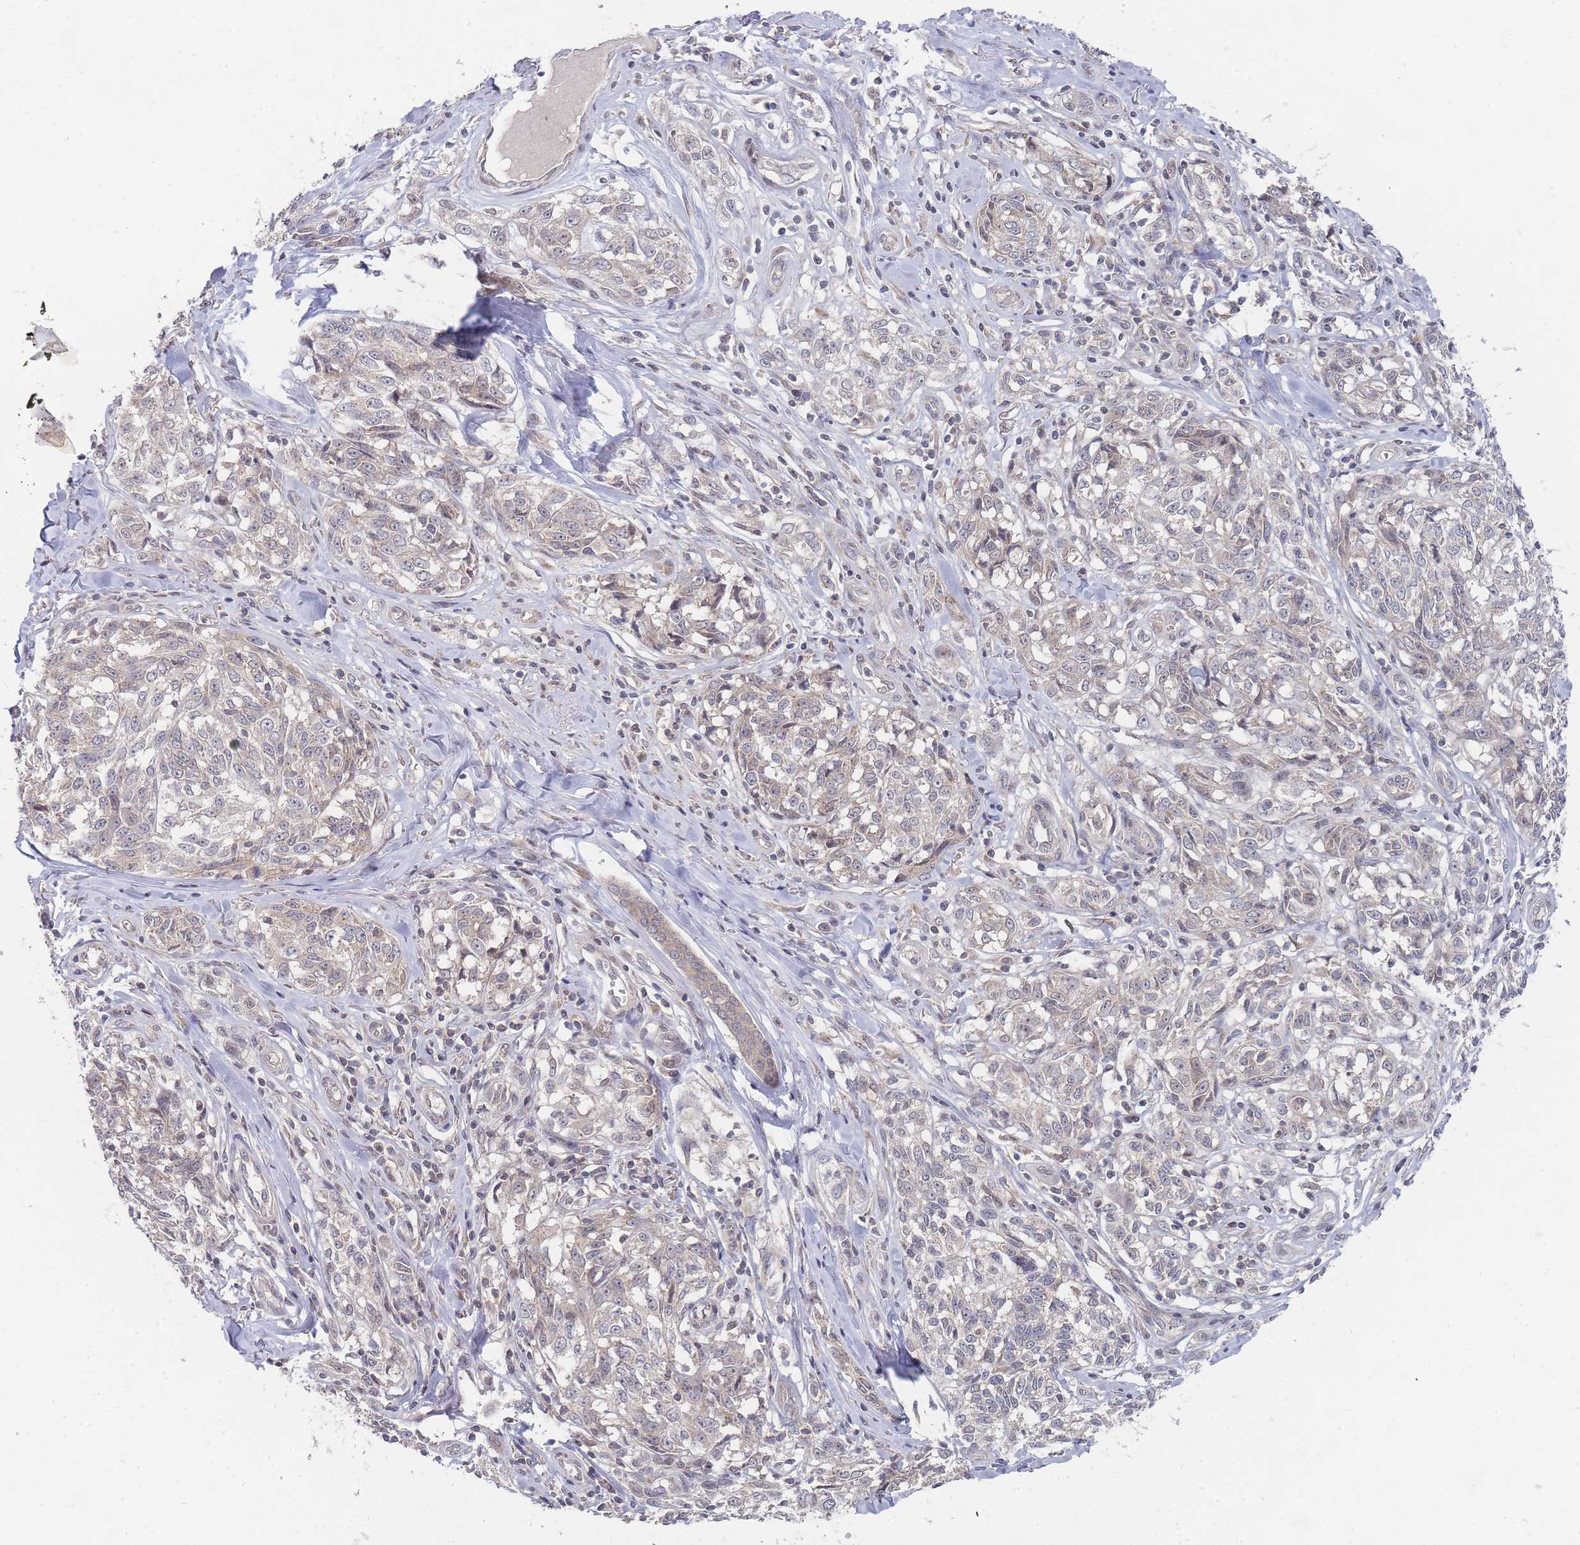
{"staining": {"intensity": "negative", "quantity": "none", "location": "none"}, "tissue": "melanoma", "cell_type": "Tumor cells", "image_type": "cancer", "snomed": [{"axis": "morphology", "description": "Normal tissue, NOS"}, {"axis": "morphology", "description": "Malignant melanoma, NOS"}, {"axis": "topography", "description": "Skin"}], "caption": "High magnification brightfield microscopy of melanoma stained with DAB (brown) and counterstained with hematoxylin (blue): tumor cells show no significant expression.", "gene": "SLC35F5", "patient": {"sex": "female", "age": 64}}